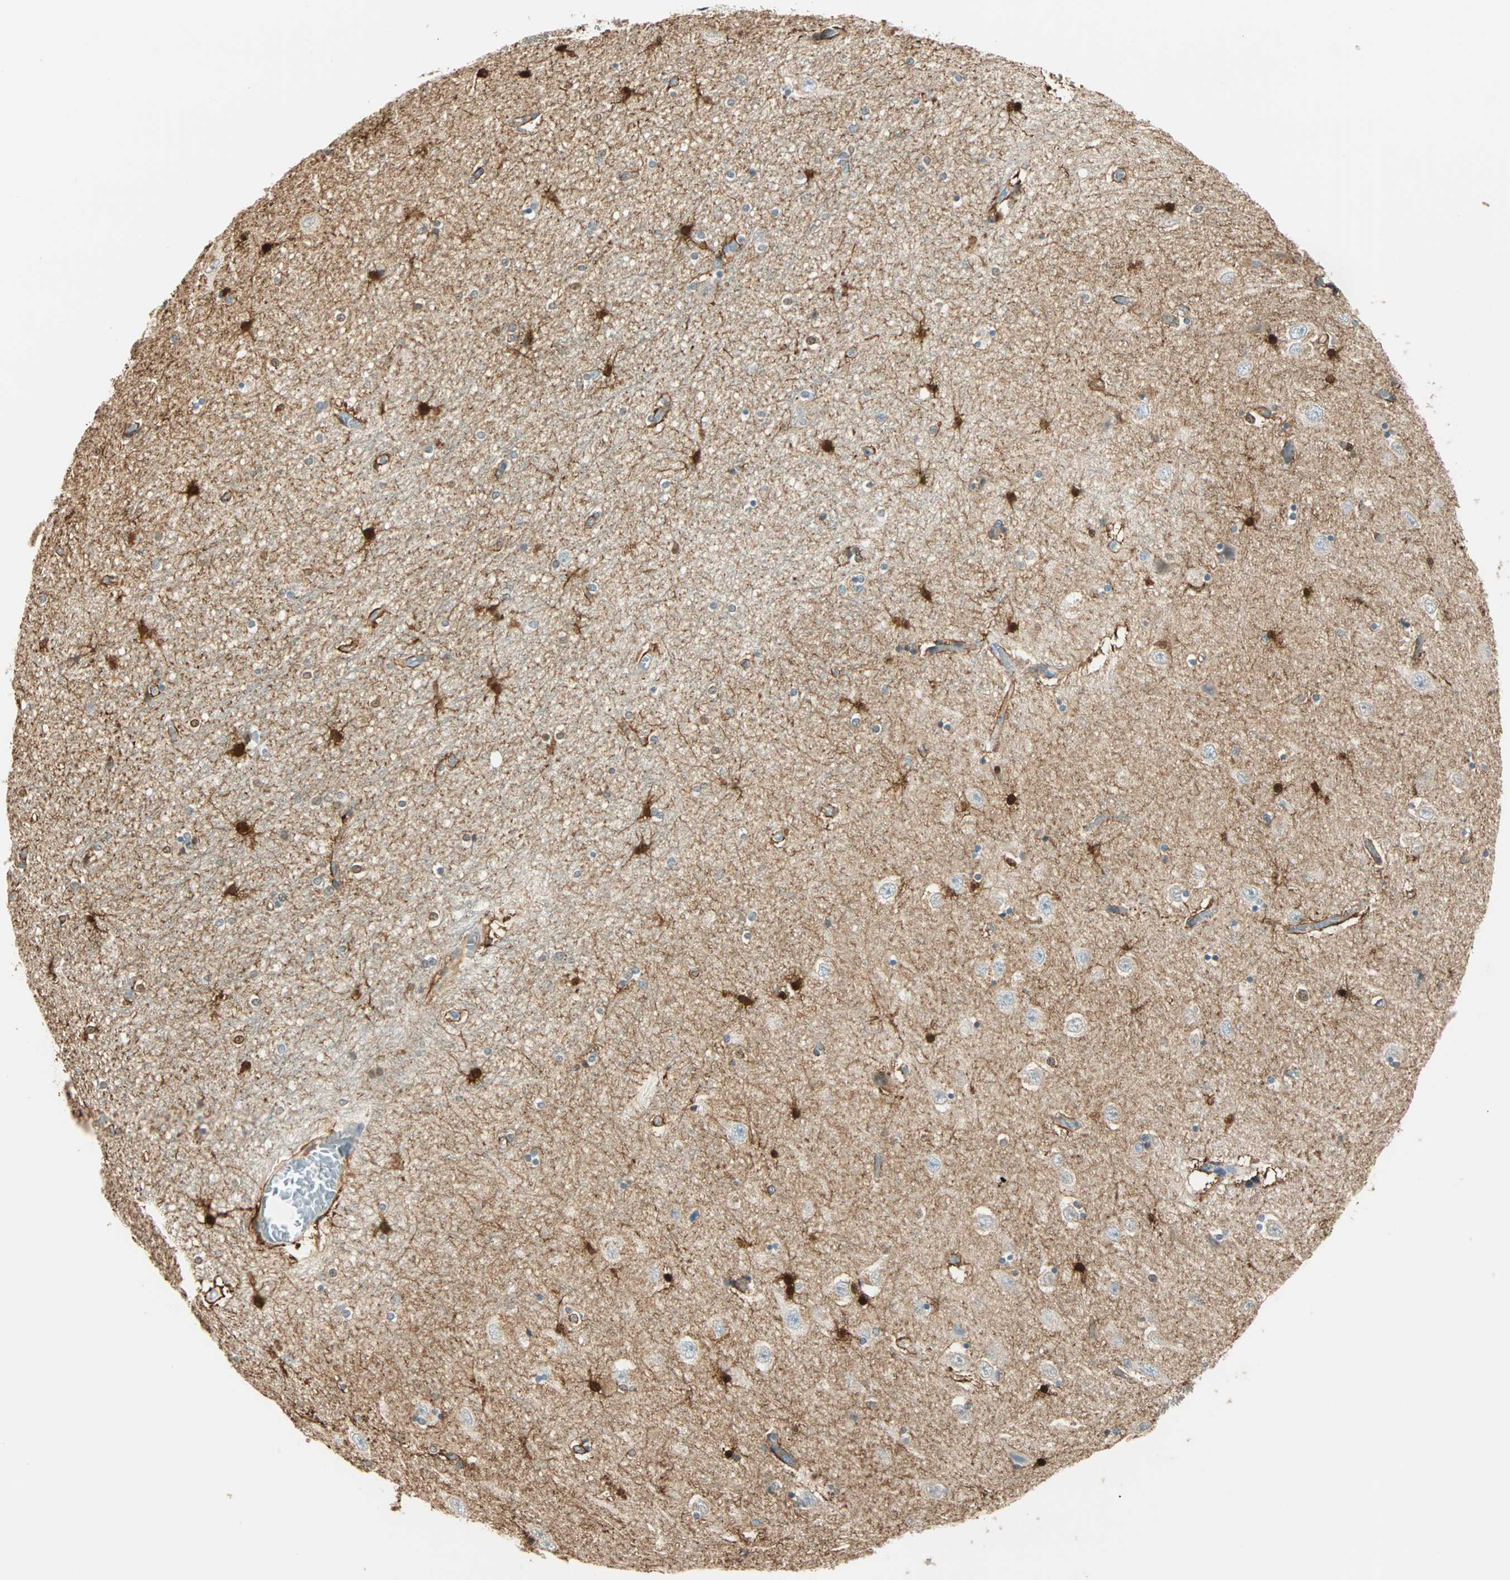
{"staining": {"intensity": "strong", "quantity": "25%-75%", "location": "cytoplasmic/membranous,nuclear"}, "tissue": "hippocampus", "cell_type": "Glial cells", "image_type": "normal", "snomed": [{"axis": "morphology", "description": "Normal tissue, NOS"}, {"axis": "topography", "description": "Hippocampus"}], "caption": "Immunohistochemical staining of normal hippocampus demonstrates 25%-75% levels of strong cytoplasmic/membranous,nuclear protein expression in approximately 25%-75% of glial cells. Nuclei are stained in blue.", "gene": "S100A1", "patient": {"sex": "female", "age": 54}}